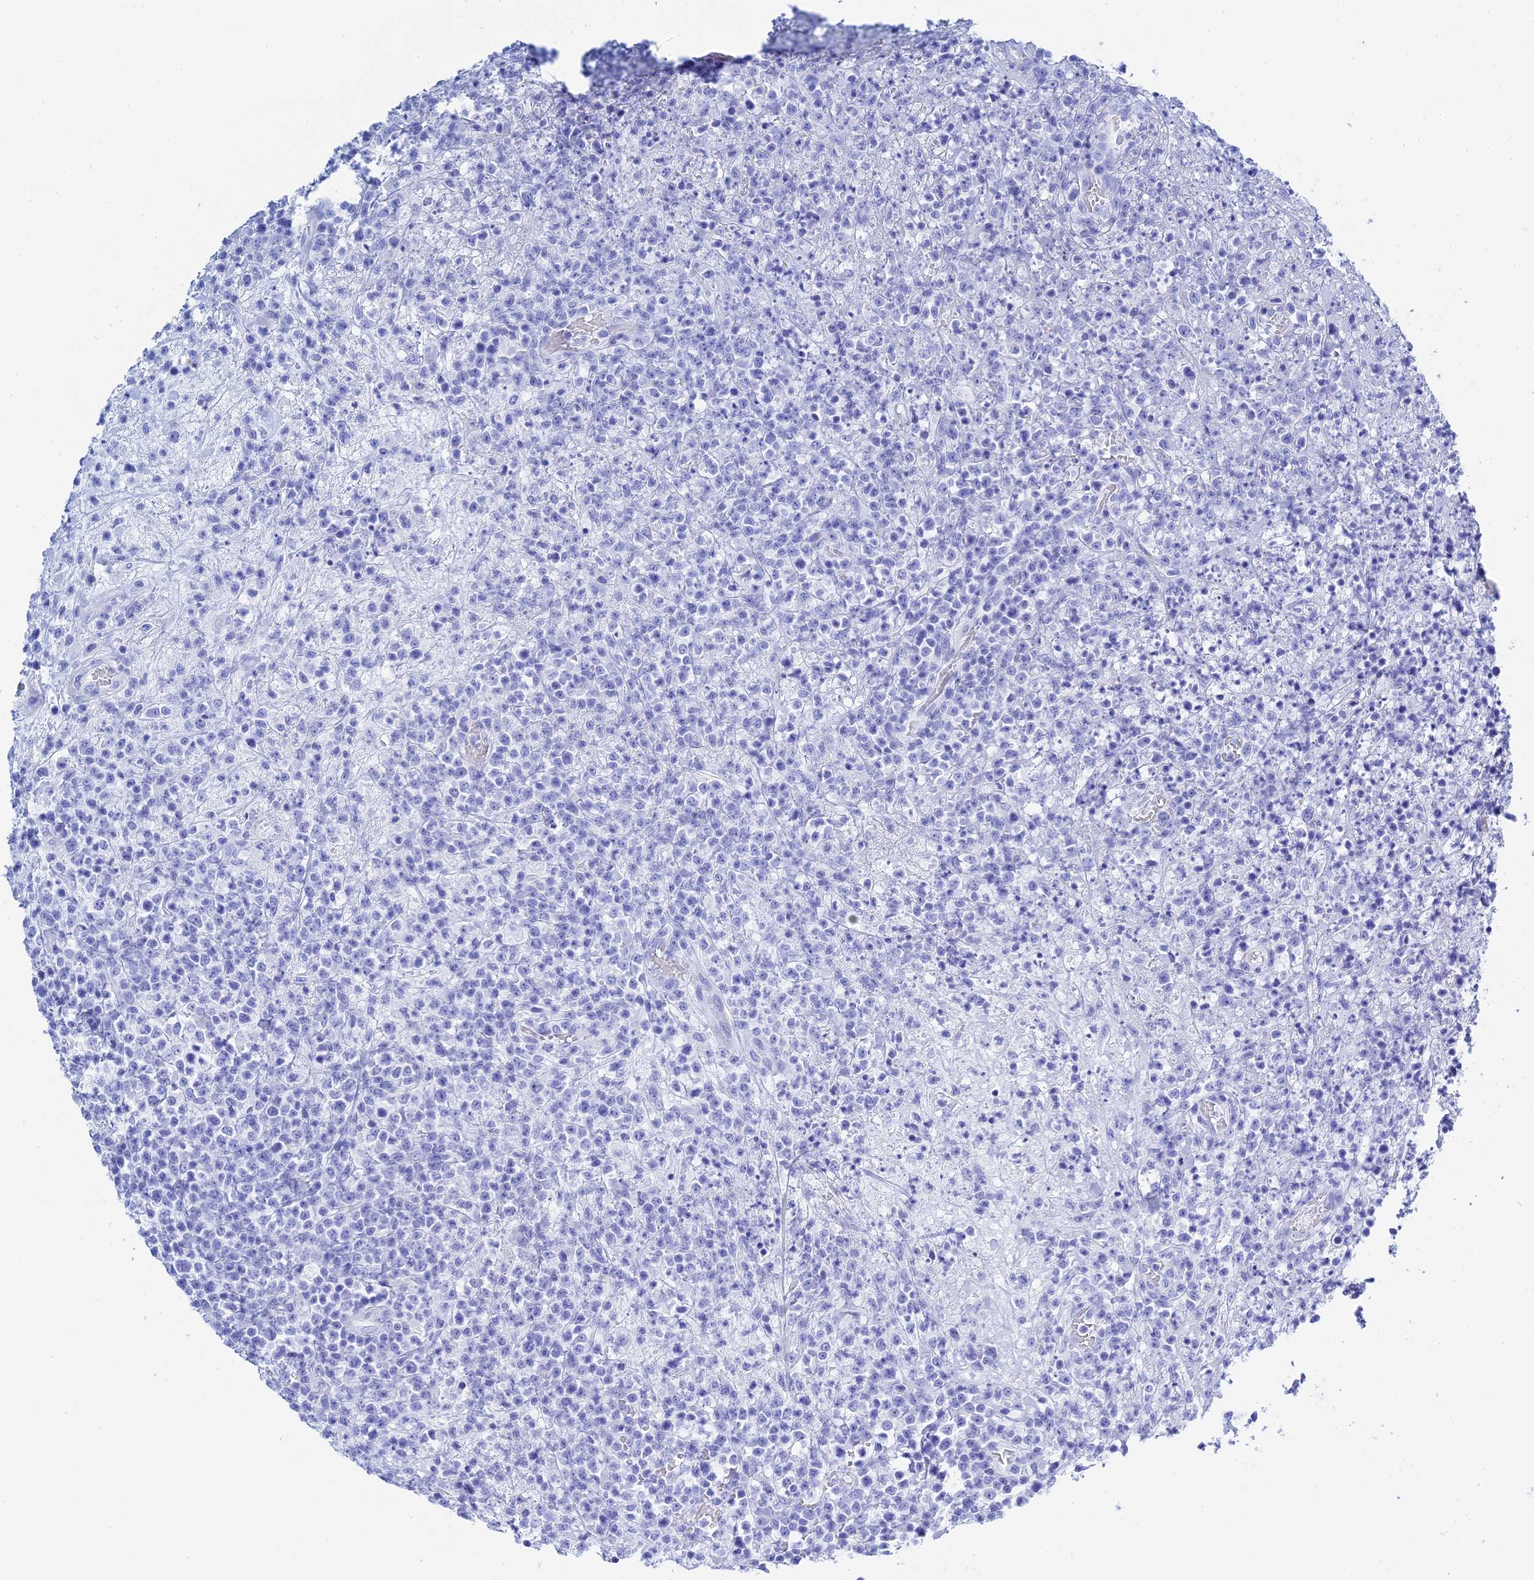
{"staining": {"intensity": "negative", "quantity": "none", "location": "none"}, "tissue": "lymphoma", "cell_type": "Tumor cells", "image_type": "cancer", "snomed": [{"axis": "morphology", "description": "Malignant lymphoma, non-Hodgkin's type, High grade"}, {"axis": "topography", "description": "Colon"}], "caption": "Immunohistochemistry image of human malignant lymphoma, non-Hodgkin's type (high-grade) stained for a protein (brown), which exhibits no staining in tumor cells.", "gene": "TEX101", "patient": {"sex": "female", "age": 53}}